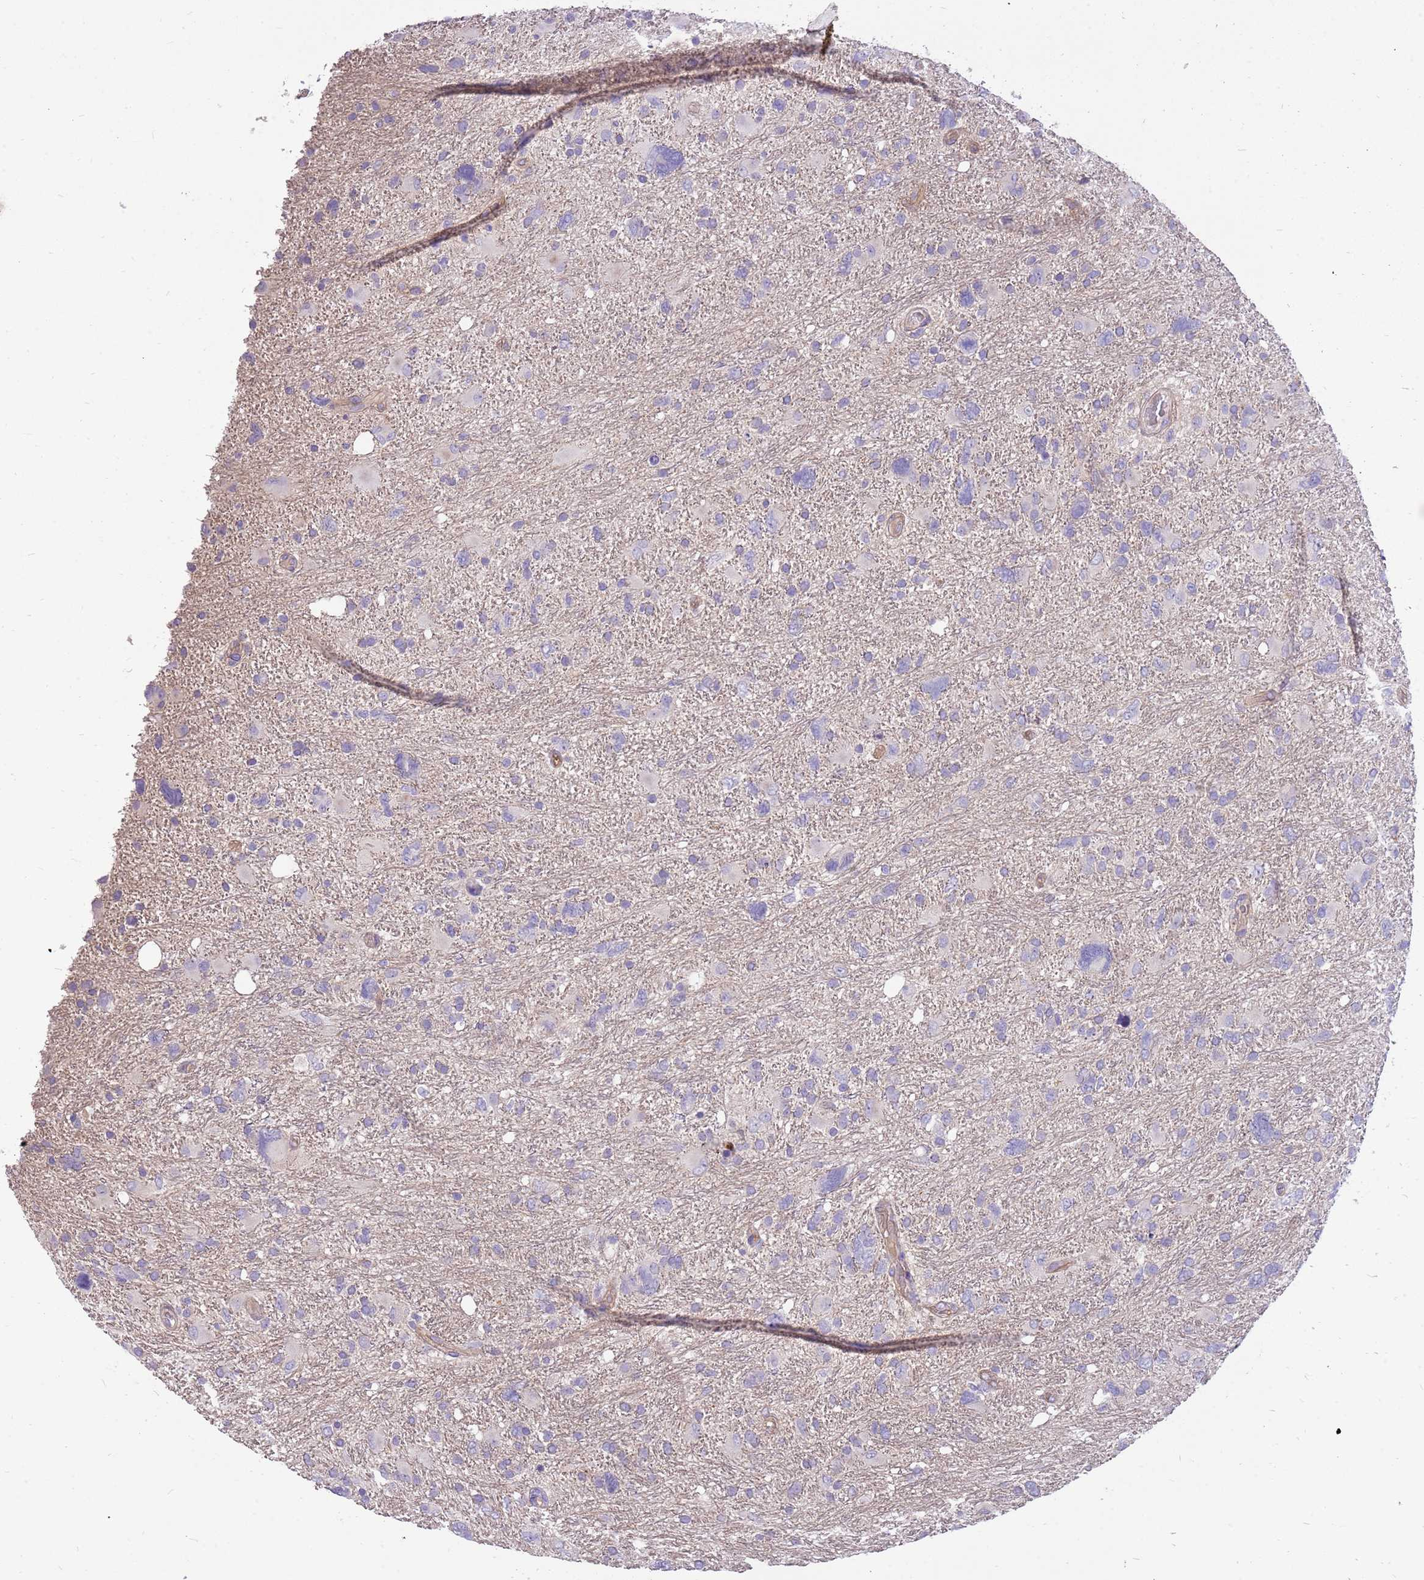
{"staining": {"intensity": "negative", "quantity": "none", "location": "none"}, "tissue": "glioma", "cell_type": "Tumor cells", "image_type": "cancer", "snomed": [{"axis": "morphology", "description": "Glioma, malignant, High grade"}, {"axis": "topography", "description": "Brain"}], "caption": "Tumor cells show no significant staining in glioma. (Immunohistochemistry (ihc), brightfield microscopy, high magnification).", "gene": "NTN4", "patient": {"sex": "male", "age": 61}}